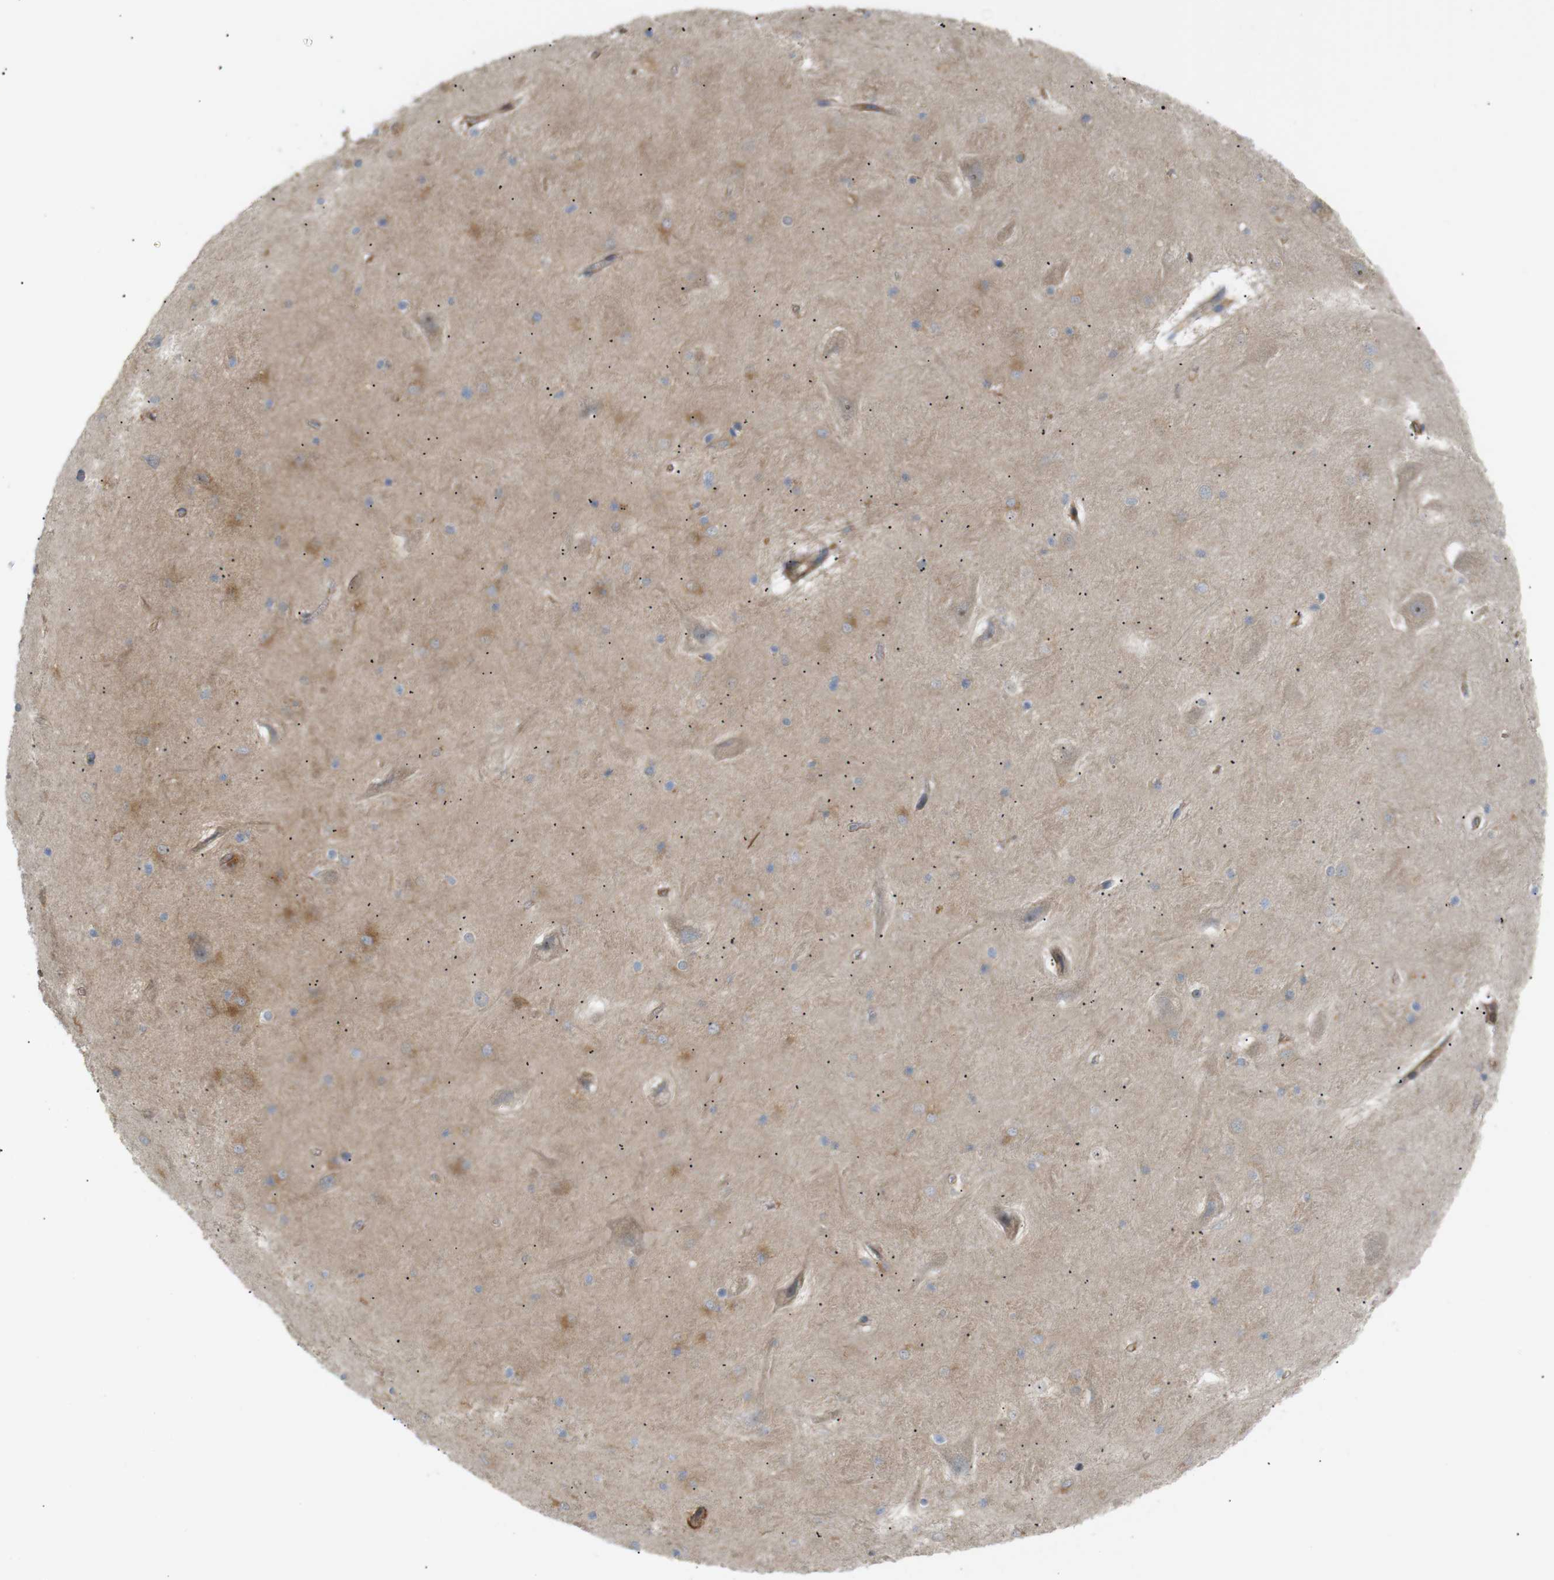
{"staining": {"intensity": "moderate", "quantity": "25%-75%", "location": "cytoplasmic/membranous"}, "tissue": "hippocampus", "cell_type": "Glial cells", "image_type": "normal", "snomed": [{"axis": "morphology", "description": "Normal tissue, NOS"}, {"axis": "topography", "description": "Hippocampus"}], "caption": "DAB immunohistochemical staining of unremarkable human hippocampus displays moderate cytoplasmic/membranous protein expression in about 25%-75% of glial cells.", "gene": "RPTOR", "patient": {"sex": "male", "age": 45}}